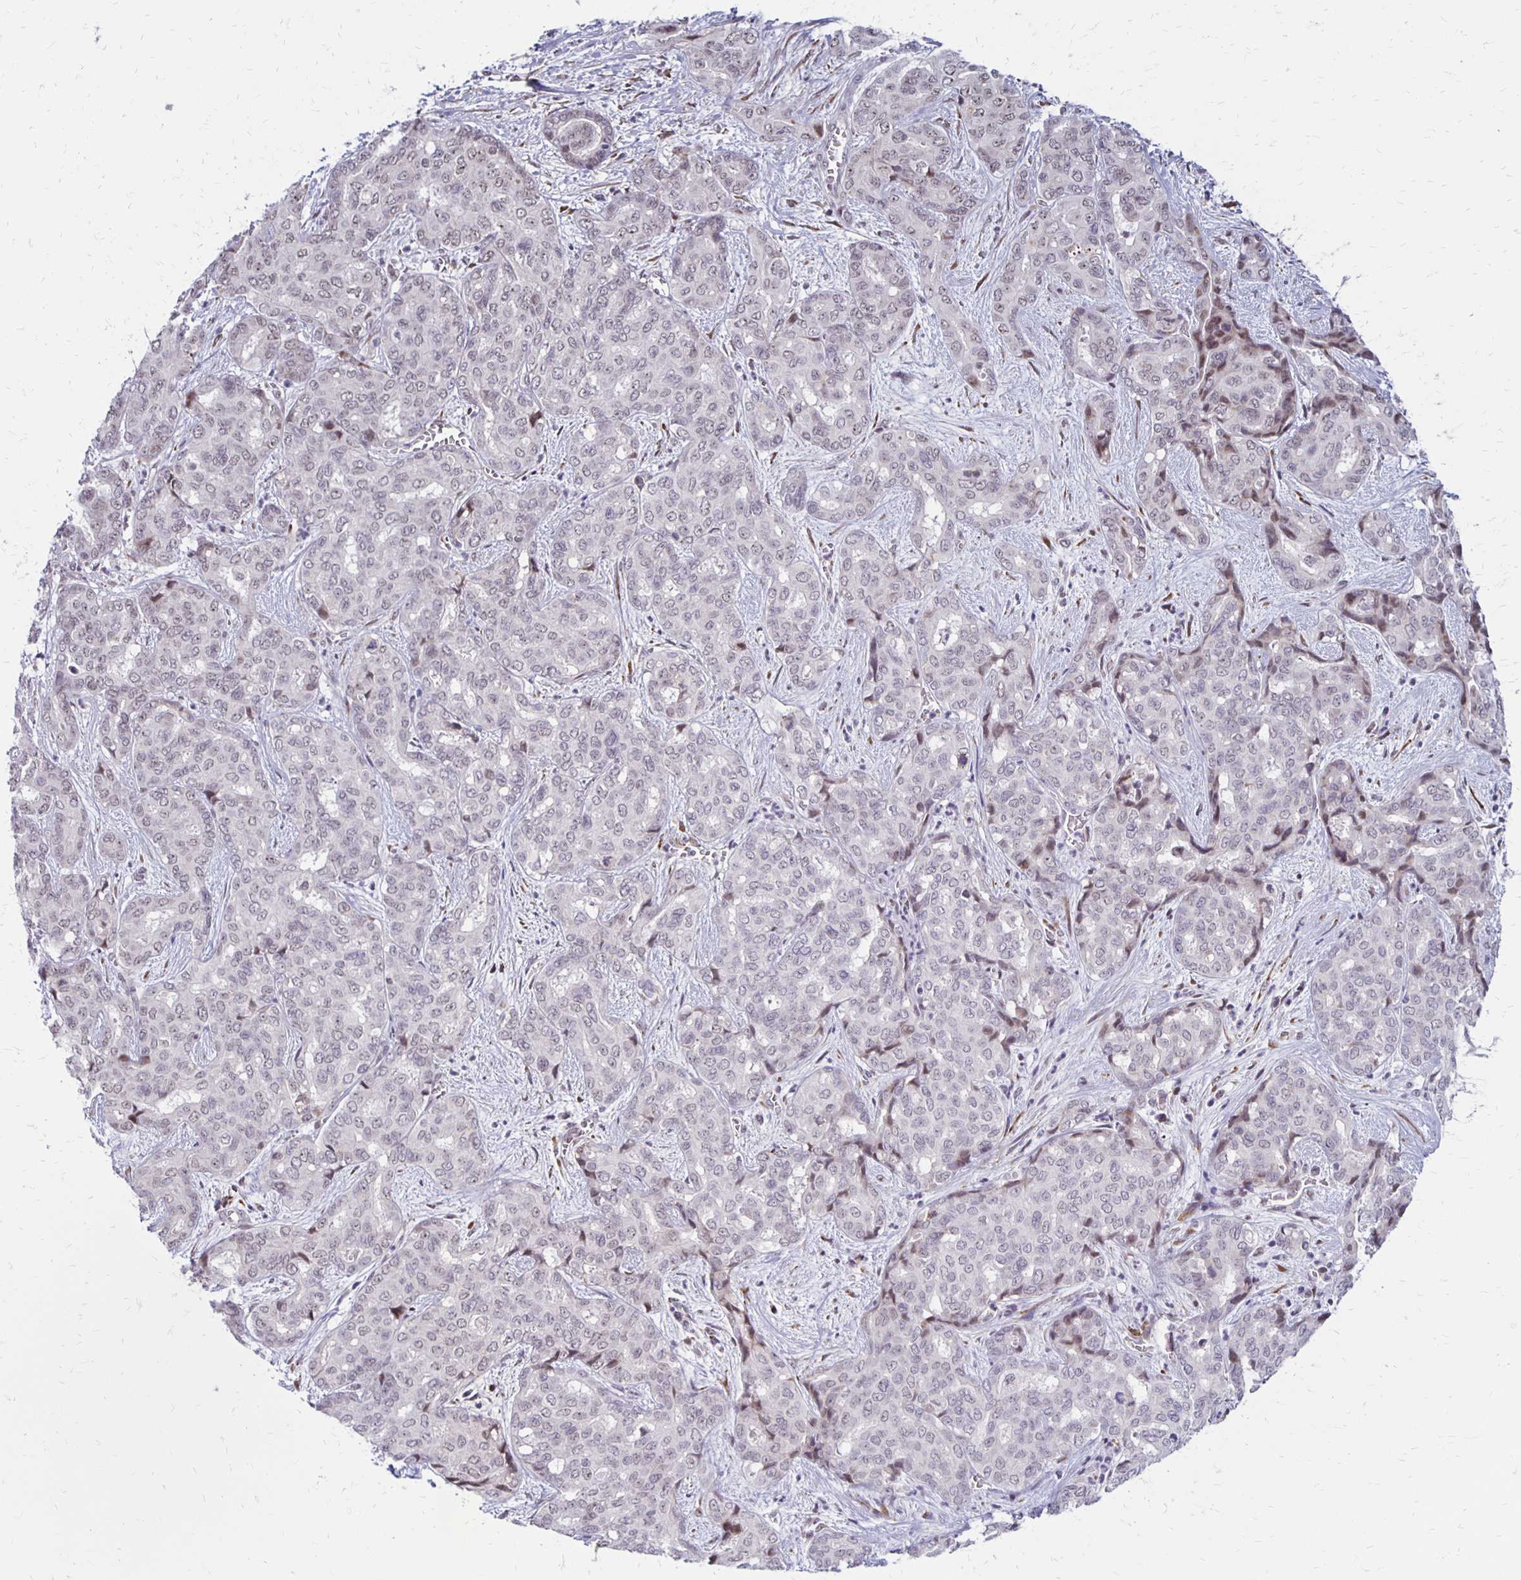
{"staining": {"intensity": "weak", "quantity": "<25%", "location": "nuclear"}, "tissue": "liver cancer", "cell_type": "Tumor cells", "image_type": "cancer", "snomed": [{"axis": "morphology", "description": "Cholangiocarcinoma"}, {"axis": "topography", "description": "Liver"}], "caption": "Liver cancer (cholangiocarcinoma) was stained to show a protein in brown. There is no significant positivity in tumor cells.", "gene": "DAGLA", "patient": {"sex": "female", "age": 64}}